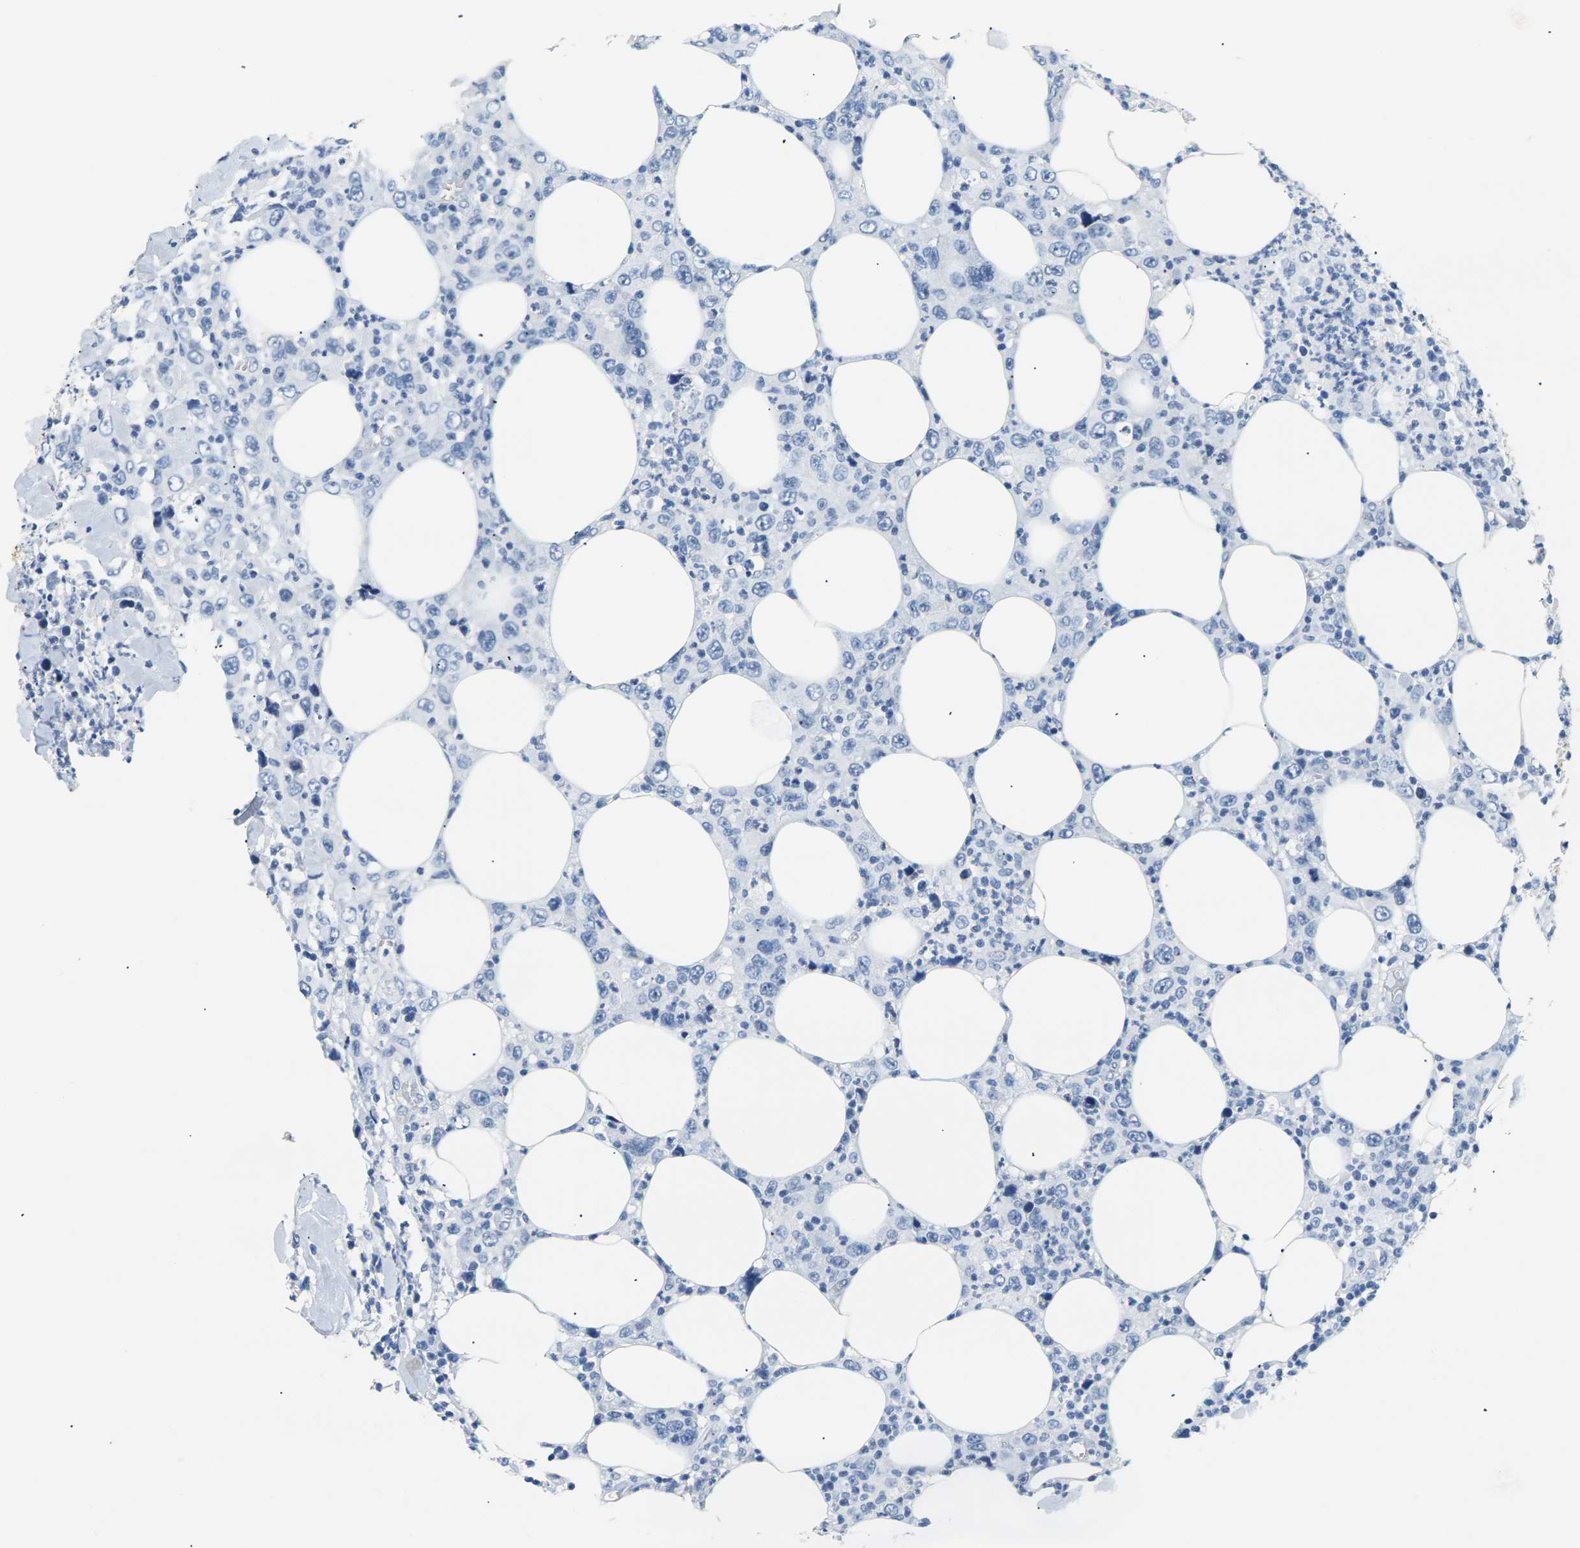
{"staining": {"intensity": "negative", "quantity": "none", "location": "none"}, "tissue": "thyroid cancer", "cell_type": "Tumor cells", "image_type": "cancer", "snomed": [{"axis": "morphology", "description": "Carcinoma, NOS"}, {"axis": "topography", "description": "Thyroid gland"}], "caption": "Protein analysis of thyroid cancer displays no significant staining in tumor cells.", "gene": "CLDN7", "patient": {"sex": "female", "age": 77}}